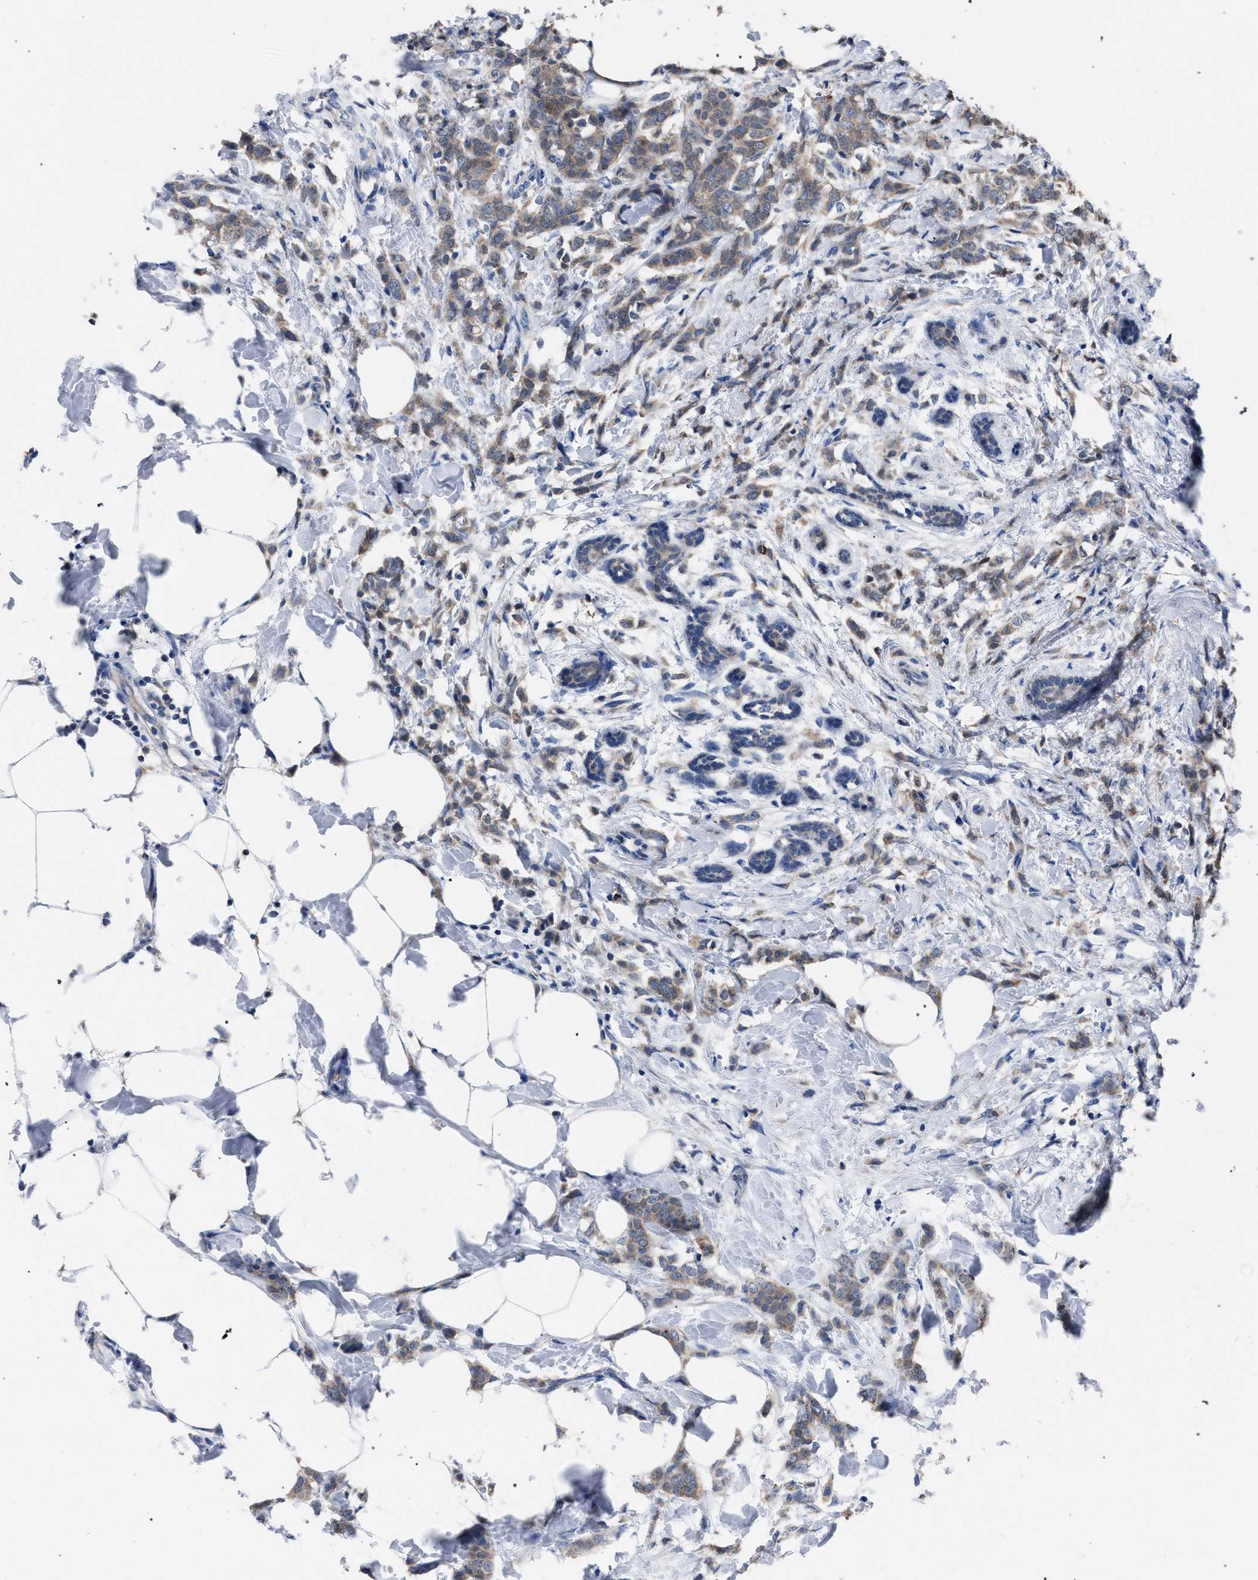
{"staining": {"intensity": "weak", "quantity": ">75%", "location": "cytoplasmic/membranous"}, "tissue": "breast cancer", "cell_type": "Tumor cells", "image_type": "cancer", "snomed": [{"axis": "morphology", "description": "Lobular carcinoma, in situ"}, {"axis": "morphology", "description": "Lobular carcinoma"}, {"axis": "topography", "description": "Breast"}], "caption": "The histopathology image demonstrates immunohistochemical staining of lobular carcinoma in situ (breast). There is weak cytoplasmic/membranous positivity is identified in approximately >75% of tumor cells.", "gene": "CRYZ", "patient": {"sex": "female", "age": 41}}